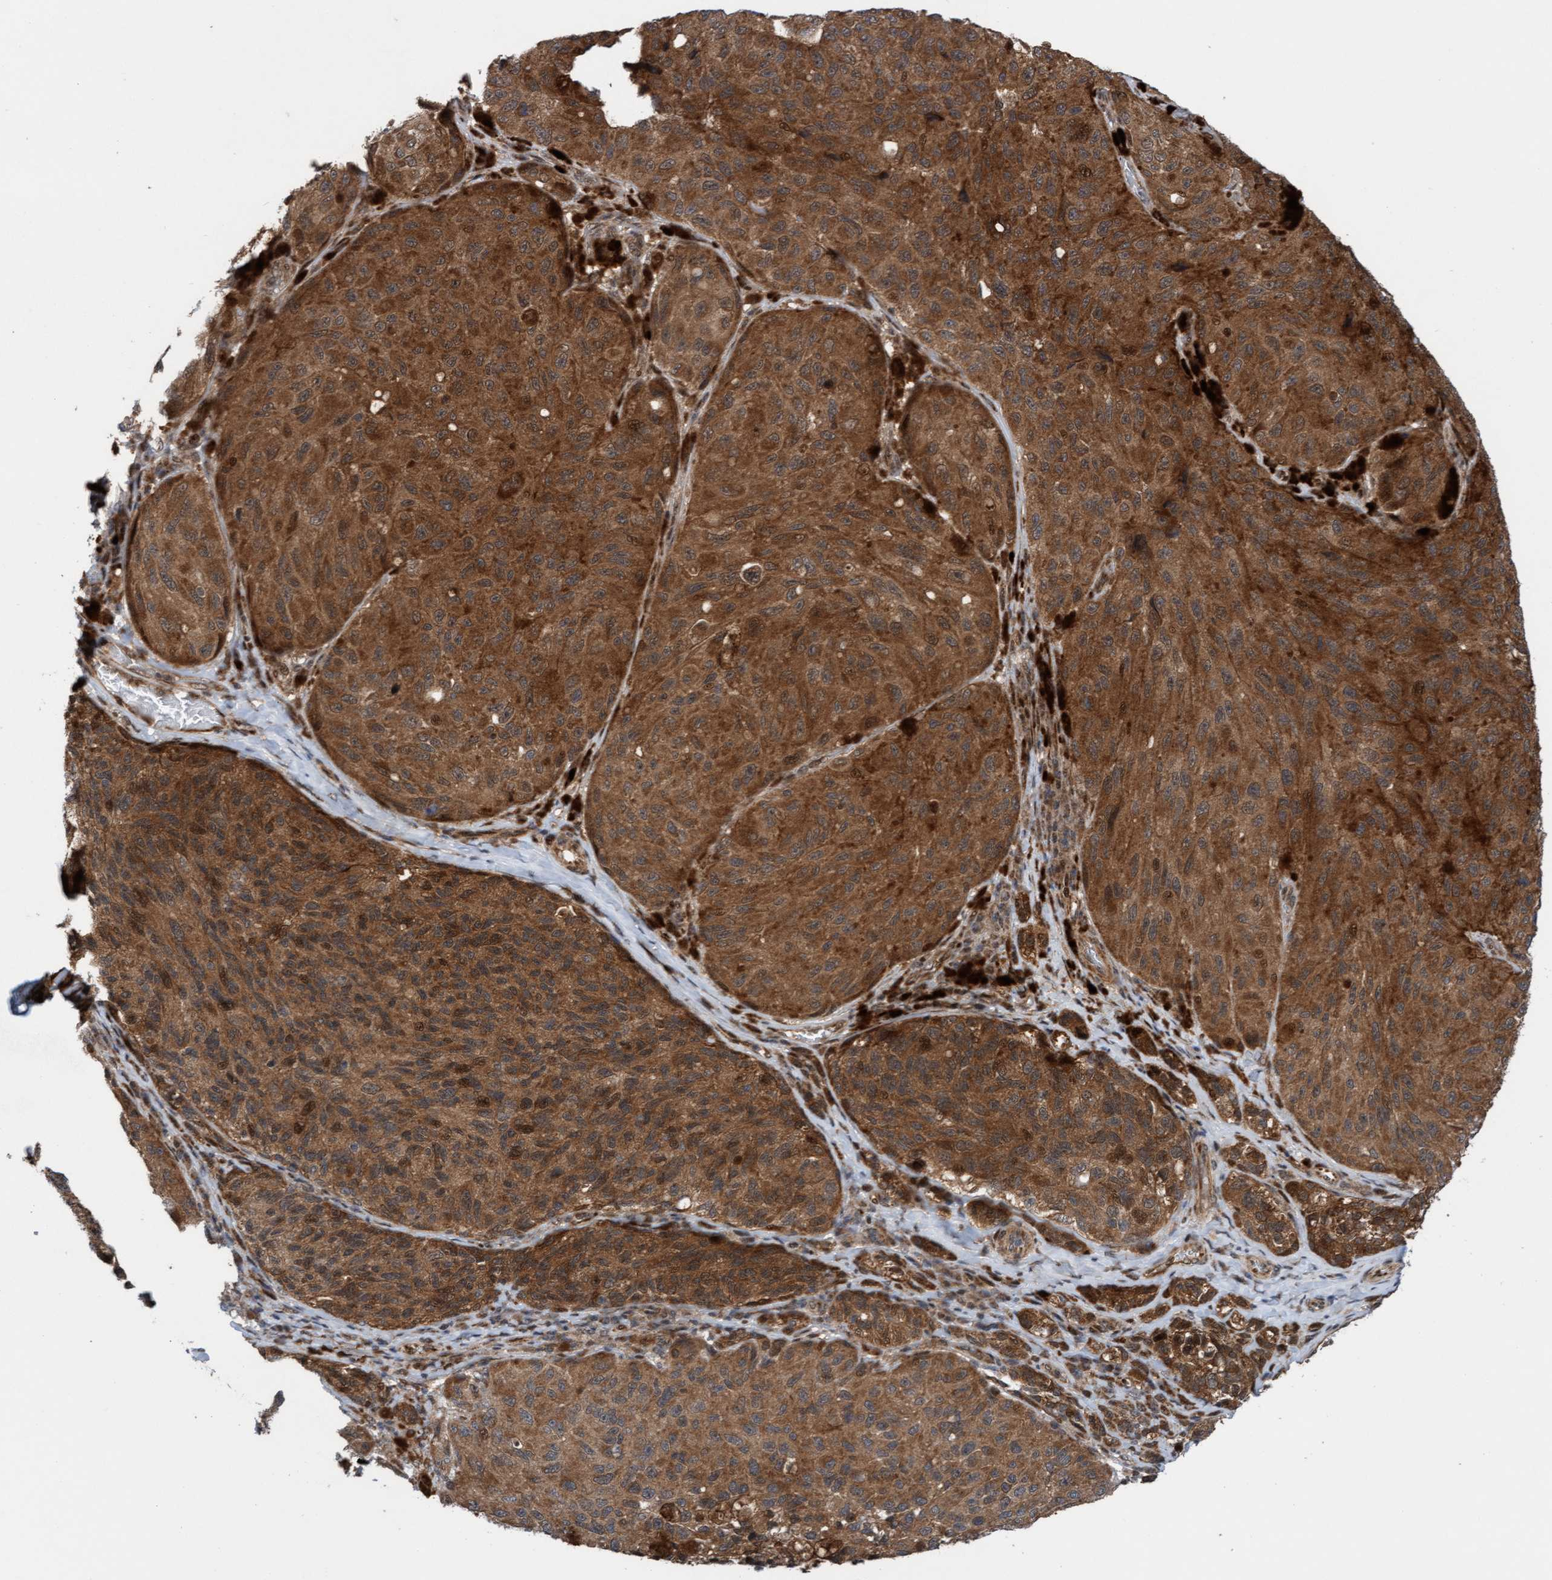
{"staining": {"intensity": "moderate", "quantity": ">75%", "location": "cytoplasmic/membranous"}, "tissue": "melanoma", "cell_type": "Tumor cells", "image_type": "cancer", "snomed": [{"axis": "morphology", "description": "Malignant melanoma, NOS"}, {"axis": "topography", "description": "Skin"}], "caption": "About >75% of tumor cells in human malignant melanoma exhibit moderate cytoplasmic/membranous protein expression as visualized by brown immunohistochemical staining.", "gene": "ITFG1", "patient": {"sex": "female", "age": 73}}